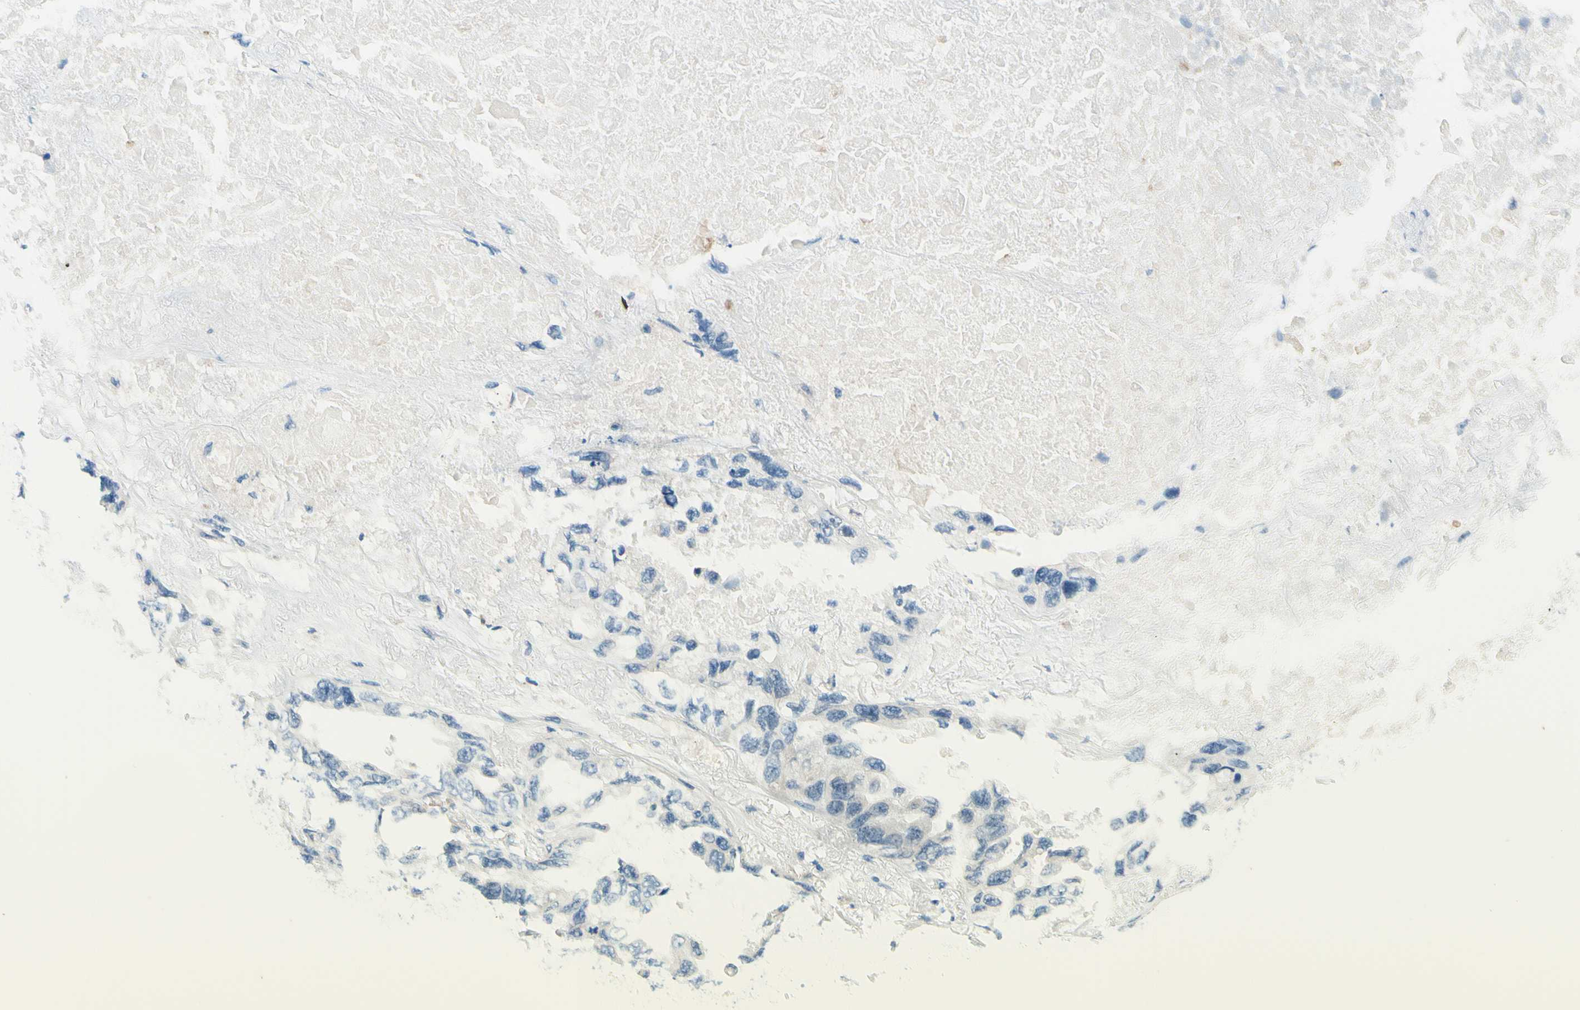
{"staining": {"intensity": "negative", "quantity": "none", "location": "none"}, "tissue": "lung cancer", "cell_type": "Tumor cells", "image_type": "cancer", "snomed": [{"axis": "morphology", "description": "Squamous cell carcinoma, NOS"}, {"axis": "topography", "description": "Lung"}], "caption": "Image shows no protein positivity in tumor cells of lung cancer tissue. The staining was performed using DAB (3,3'-diaminobenzidine) to visualize the protein expression in brown, while the nuclei were stained in blue with hematoxylin (Magnification: 20x).", "gene": "SIGLEC9", "patient": {"sex": "female", "age": 73}}